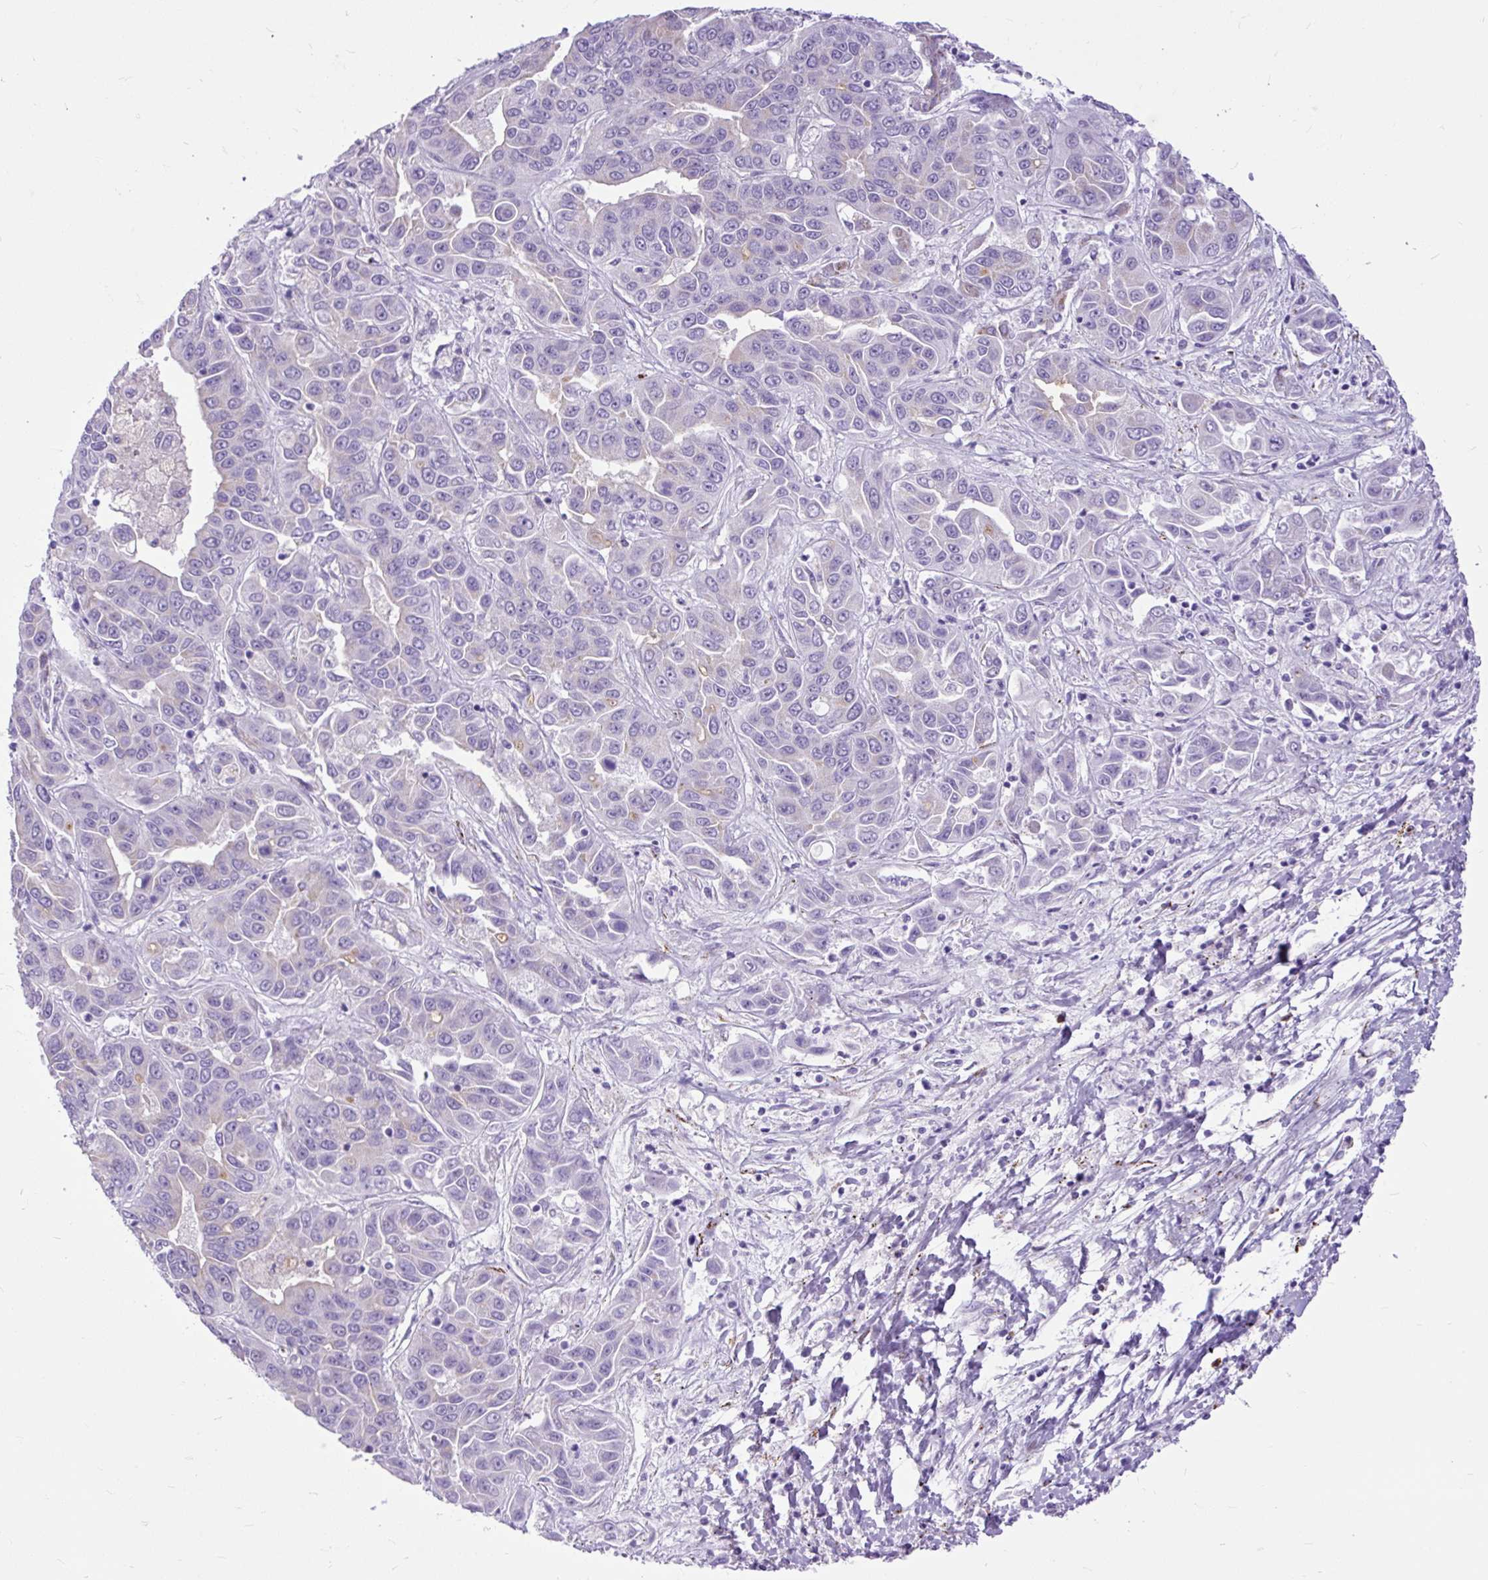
{"staining": {"intensity": "negative", "quantity": "none", "location": "none"}, "tissue": "liver cancer", "cell_type": "Tumor cells", "image_type": "cancer", "snomed": [{"axis": "morphology", "description": "Cholangiocarcinoma"}, {"axis": "topography", "description": "Liver"}], "caption": "This is an immunohistochemistry photomicrograph of human liver cholangiocarcinoma. There is no staining in tumor cells.", "gene": "ZNF256", "patient": {"sex": "female", "age": 52}}